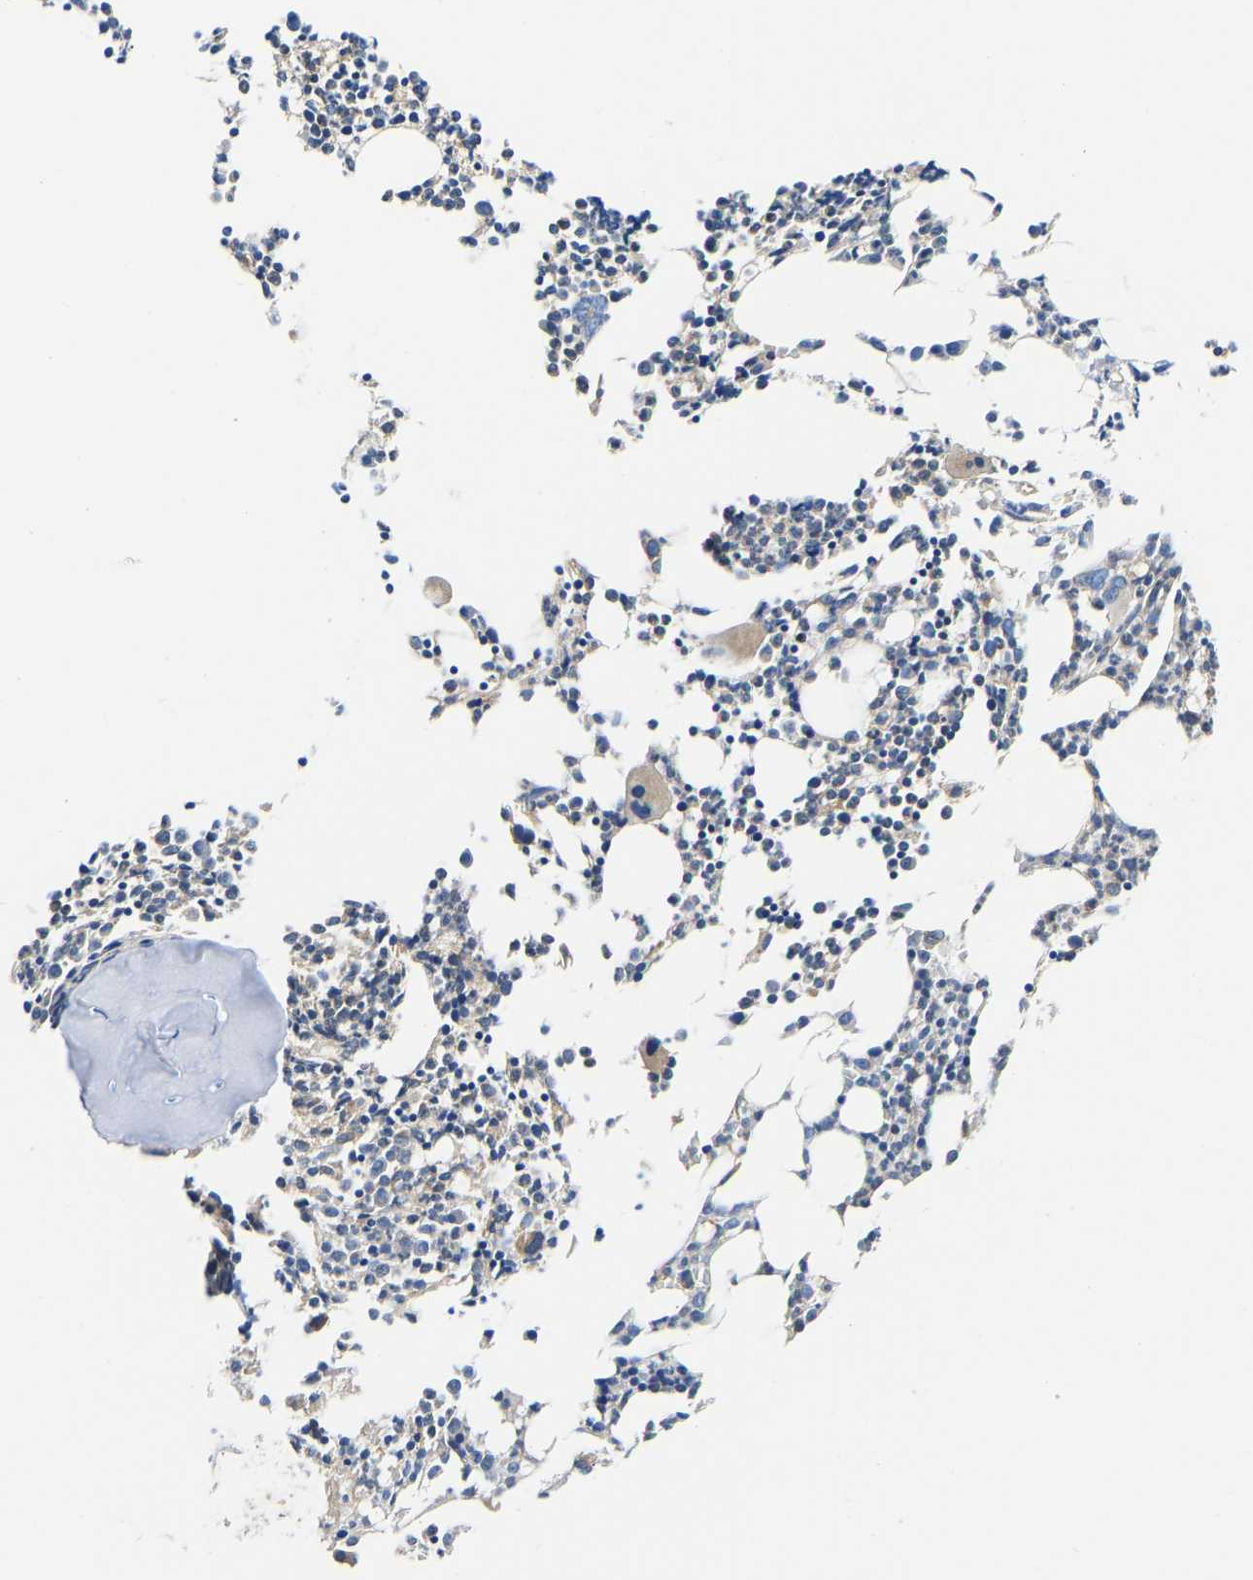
{"staining": {"intensity": "weak", "quantity": "25%-75%", "location": "cytoplasmic/membranous"}, "tissue": "bone marrow", "cell_type": "Hematopoietic cells", "image_type": "normal", "snomed": [{"axis": "morphology", "description": "Normal tissue, NOS"}, {"axis": "morphology", "description": "Inflammation, NOS"}, {"axis": "topography", "description": "Bone marrow"}], "caption": "Immunohistochemistry (IHC) micrograph of normal bone marrow: human bone marrow stained using immunohistochemistry reveals low levels of weak protein expression localized specifically in the cytoplasmic/membranous of hematopoietic cells, appearing as a cytoplasmic/membranous brown color.", "gene": "FLNB", "patient": {"sex": "female", "age": 53}}